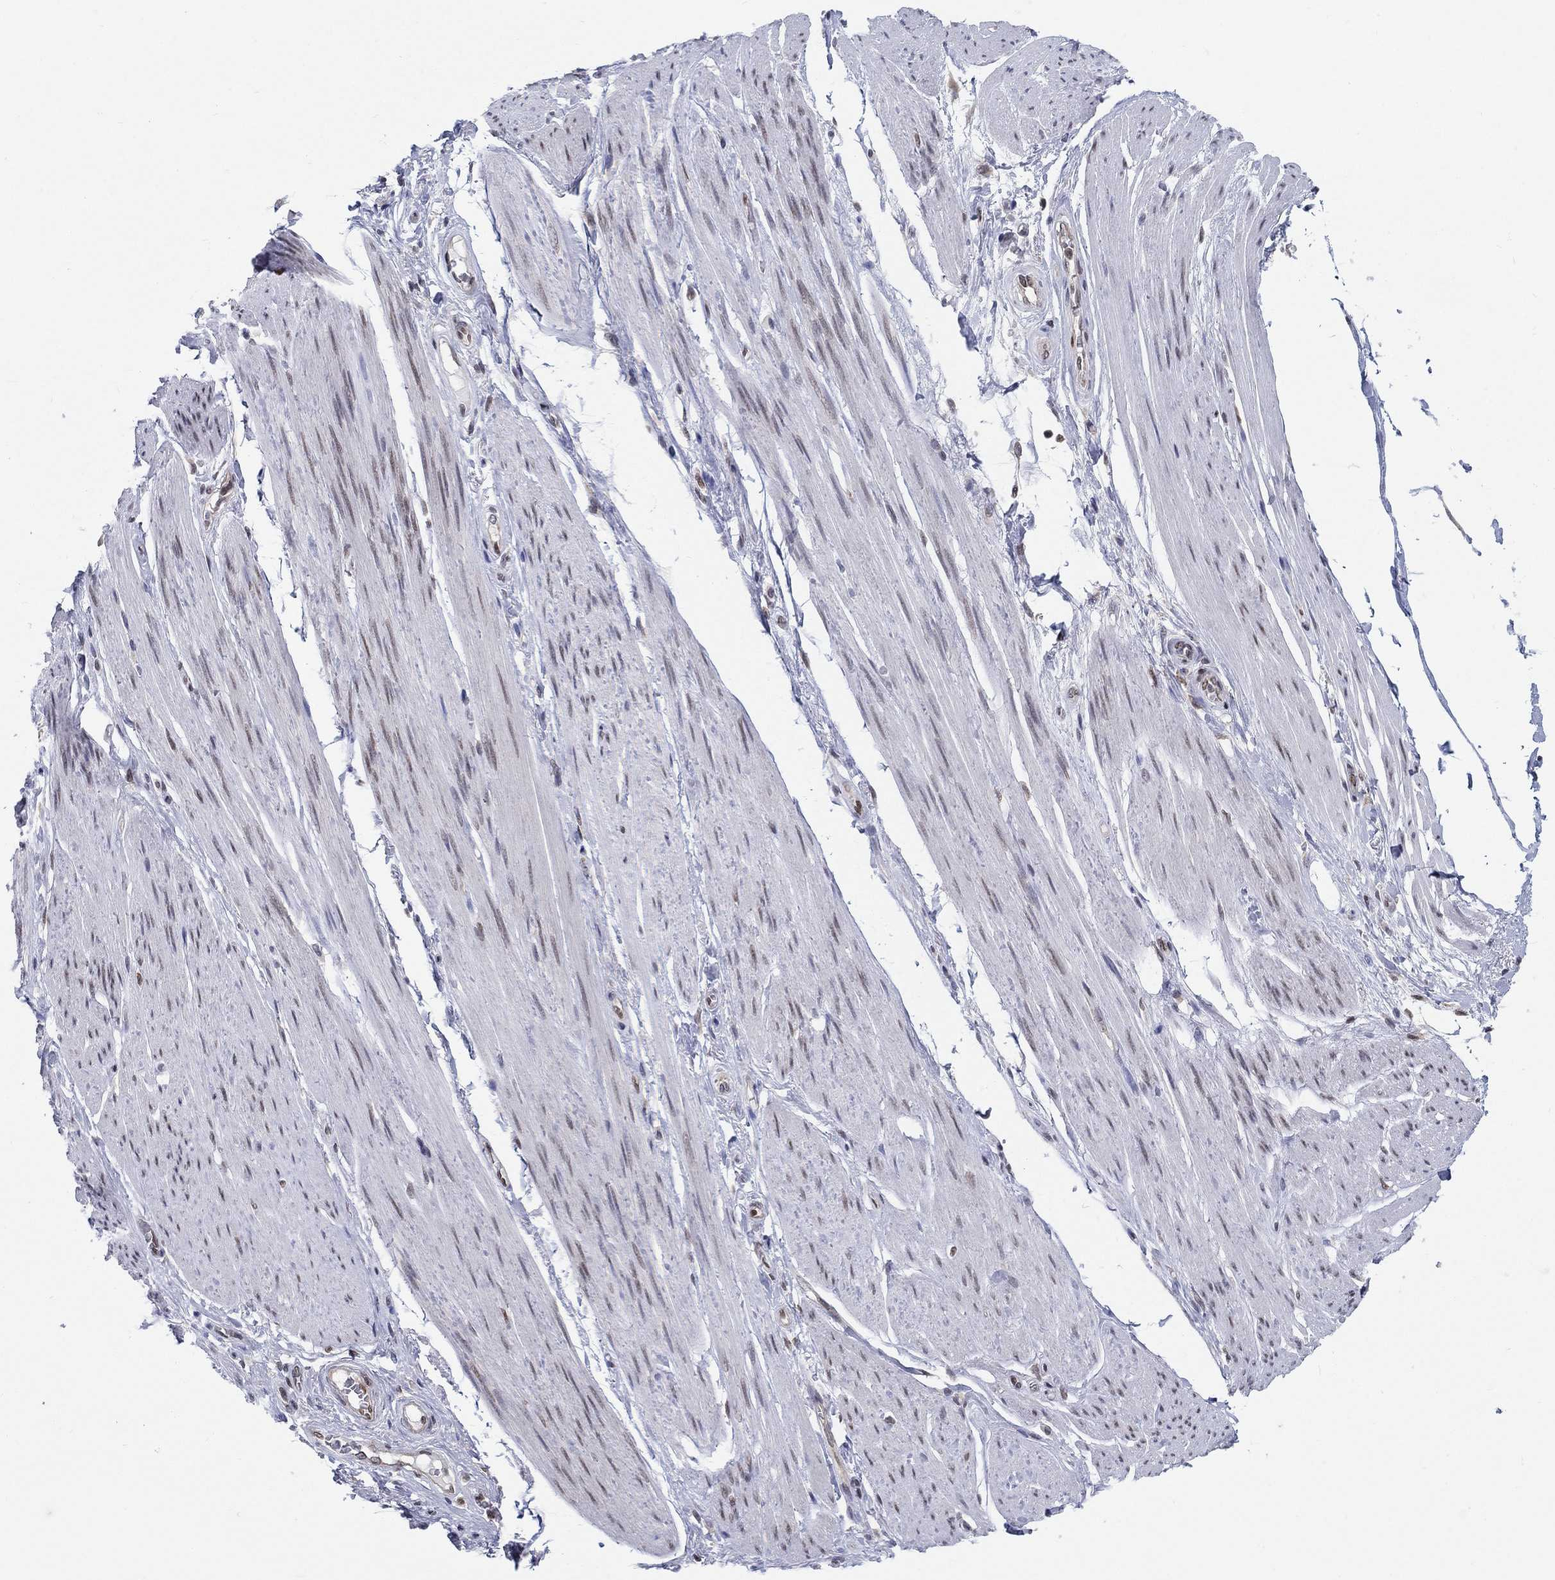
{"staining": {"intensity": "strong", "quantity": "<25%", "location": "nuclear"}, "tissue": "skeletal muscle", "cell_type": "Myocytes", "image_type": "normal", "snomed": [{"axis": "morphology", "description": "Normal tissue, NOS"}, {"axis": "topography", "description": "Skeletal muscle"}, {"axis": "topography", "description": "Anal"}, {"axis": "topography", "description": "Peripheral nerve tissue"}], "caption": "Strong nuclear positivity is present in approximately <25% of myocytes in benign skeletal muscle. Nuclei are stained in blue.", "gene": "CENPE", "patient": {"sex": "male", "age": 53}}